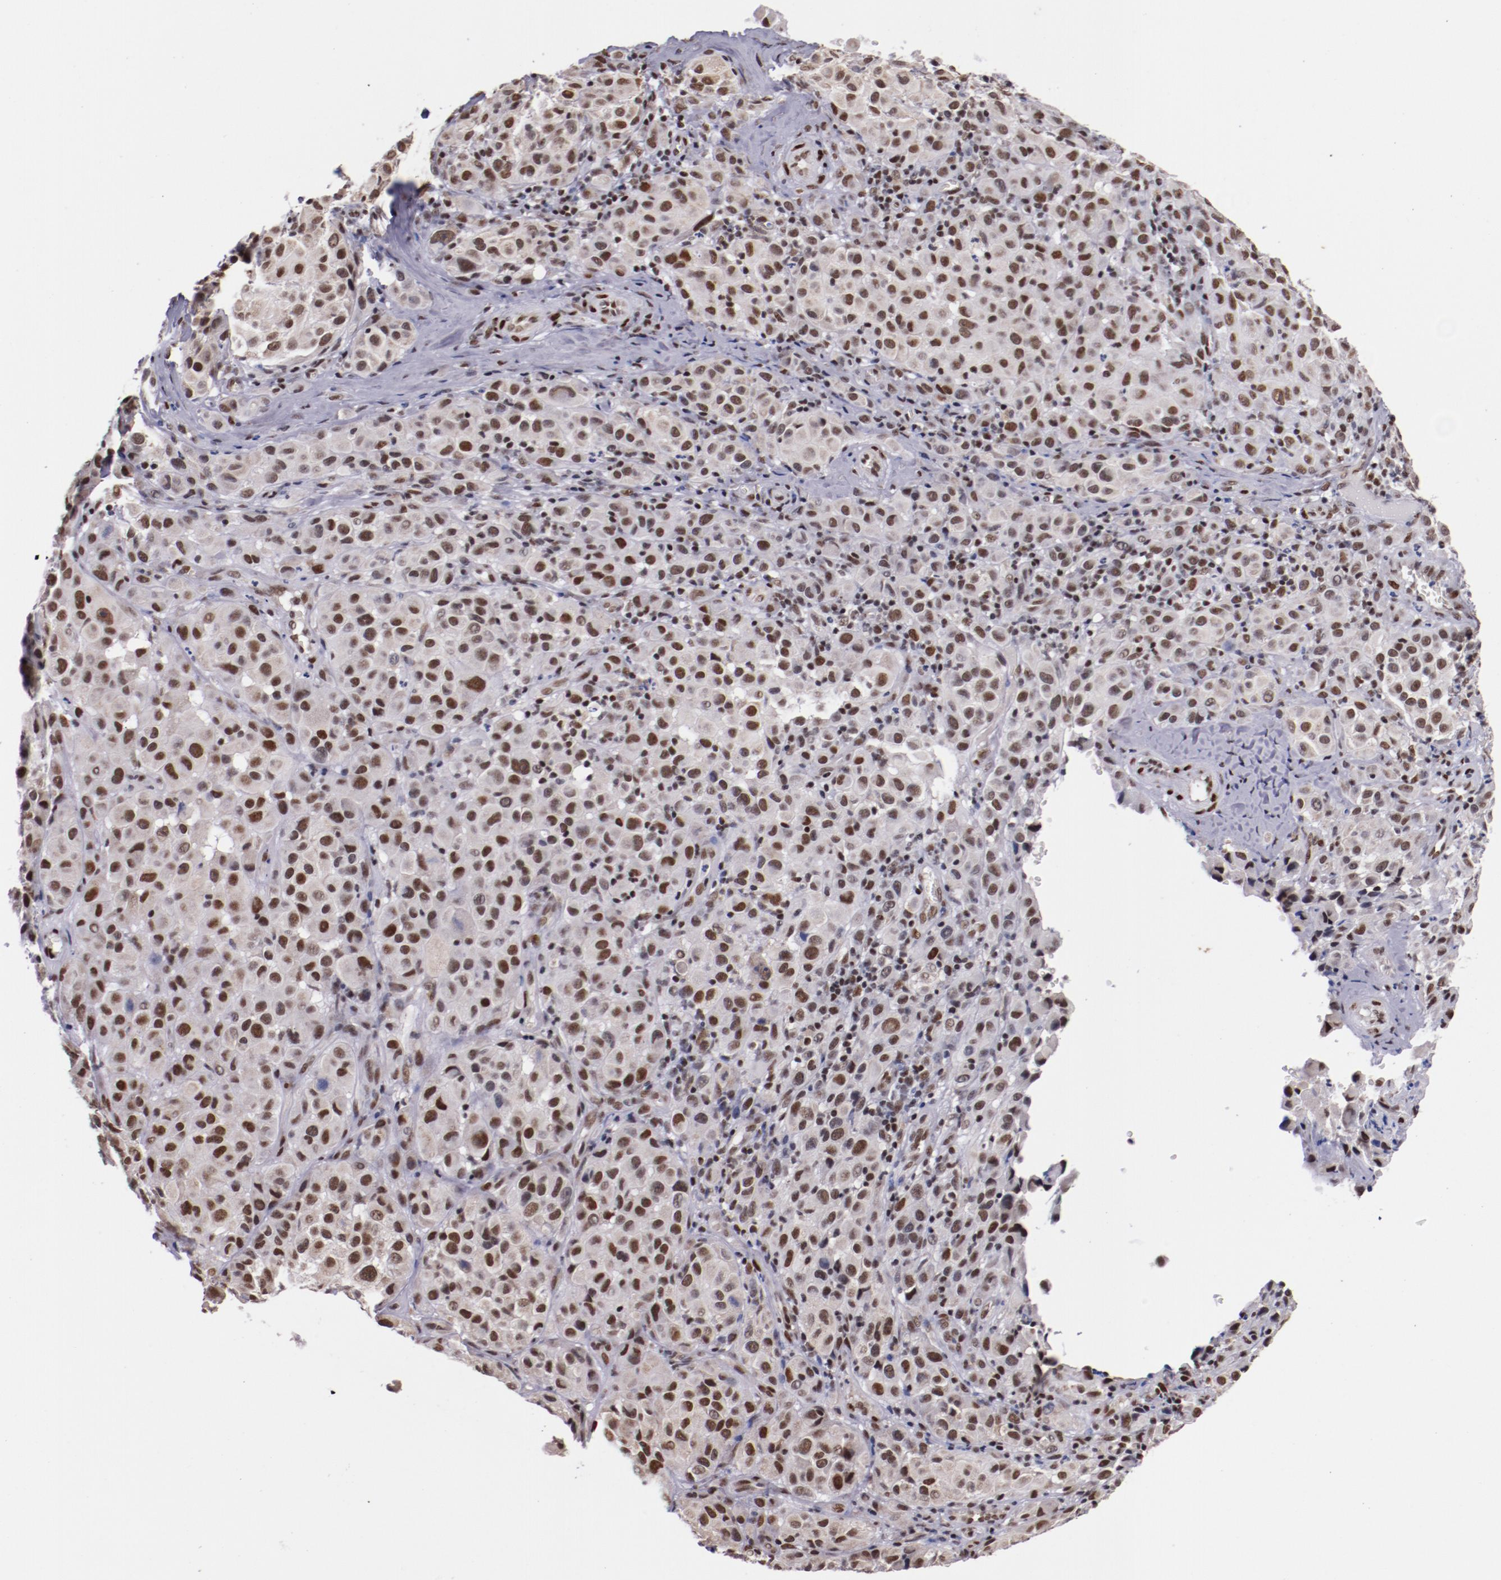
{"staining": {"intensity": "moderate", "quantity": ">75%", "location": "nuclear"}, "tissue": "melanoma", "cell_type": "Tumor cells", "image_type": "cancer", "snomed": [{"axis": "morphology", "description": "Malignant melanoma, NOS"}, {"axis": "topography", "description": "Skin"}], "caption": "Protein staining displays moderate nuclear expression in about >75% of tumor cells in malignant melanoma. (DAB (3,3'-diaminobenzidine) IHC, brown staining for protein, blue staining for nuclei).", "gene": "SRF", "patient": {"sex": "female", "age": 21}}